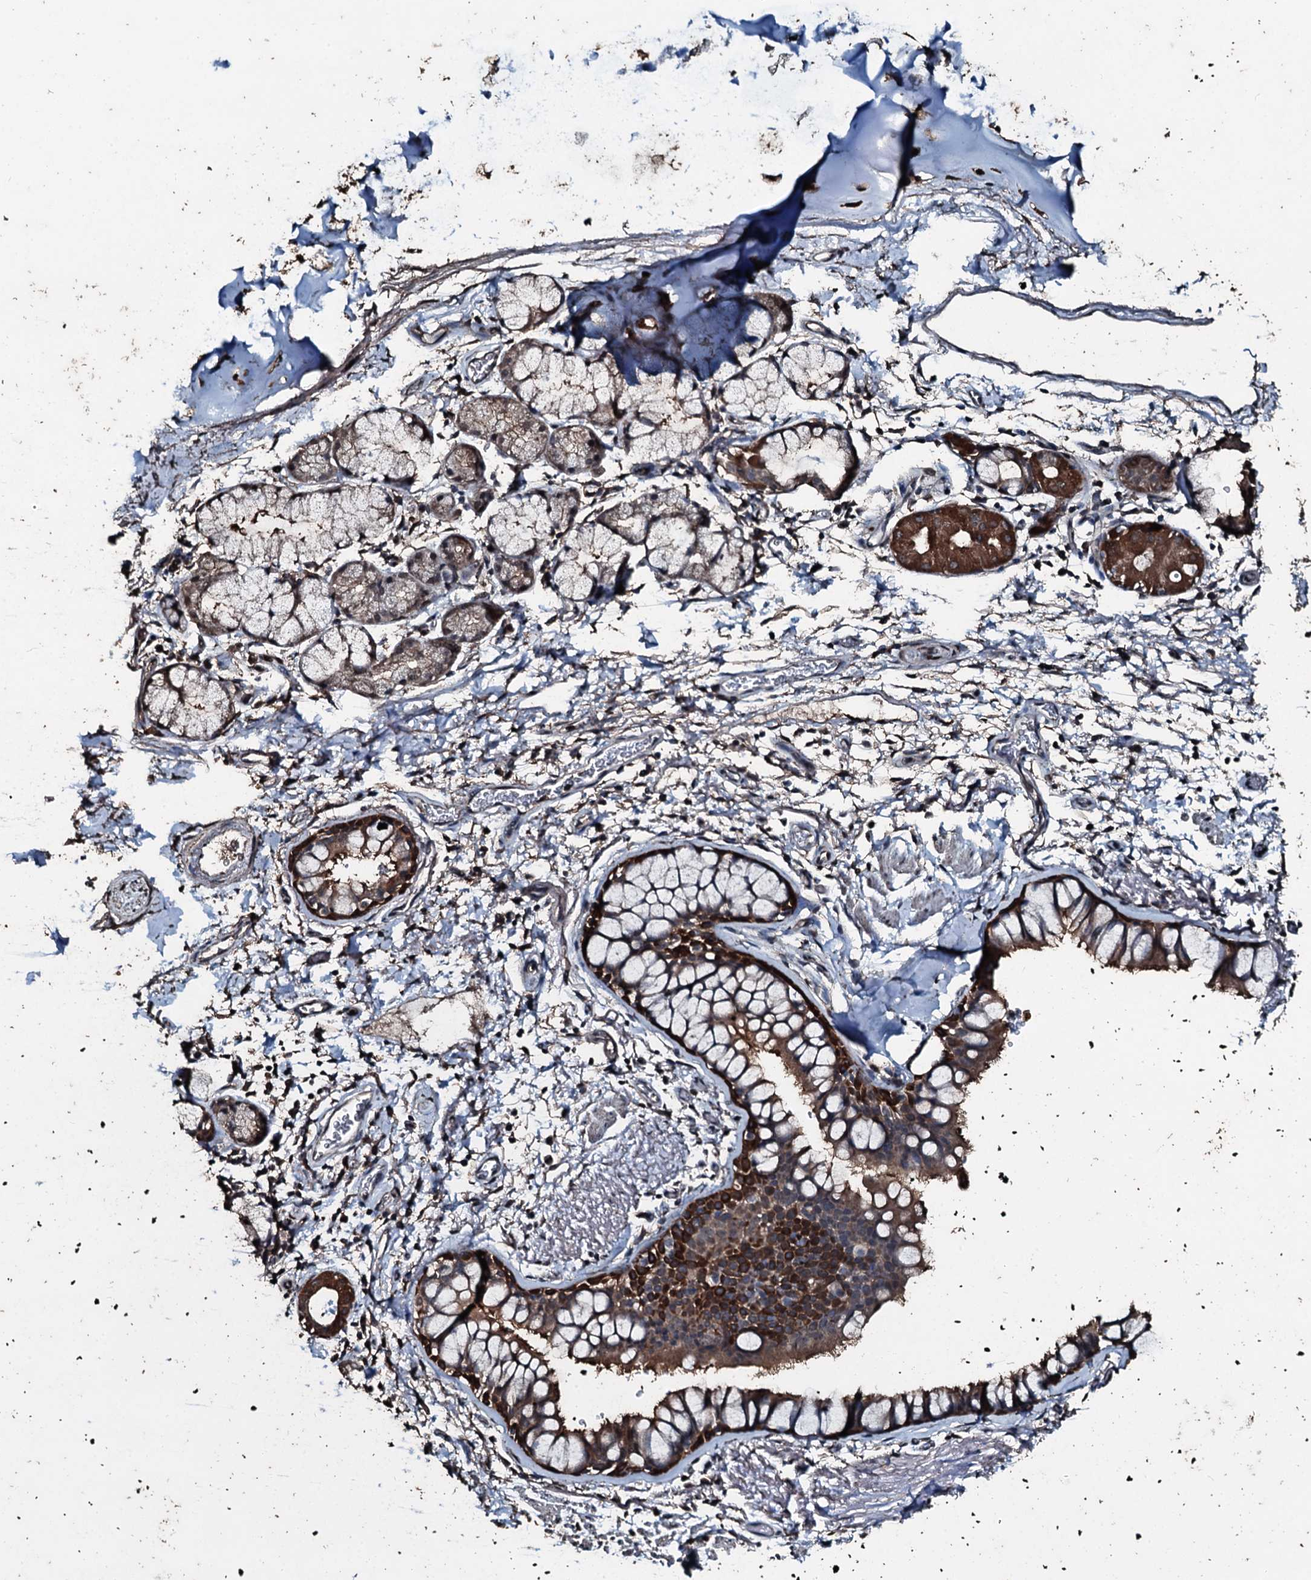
{"staining": {"intensity": "strong", "quantity": ">75%", "location": "cytoplasmic/membranous"}, "tissue": "bronchus", "cell_type": "Respiratory epithelial cells", "image_type": "normal", "snomed": [{"axis": "morphology", "description": "Normal tissue, NOS"}, {"axis": "topography", "description": "Bronchus"}], "caption": "Immunohistochemistry micrograph of normal bronchus: bronchus stained using immunohistochemistry (IHC) exhibits high levels of strong protein expression localized specifically in the cytoplasmic/membranous of respiratory epithelial cells, appearing as a cytoplasmic/membranous brown color.", "gene": "FAAP24", "patient": {"sex": "male", "age": 65}}